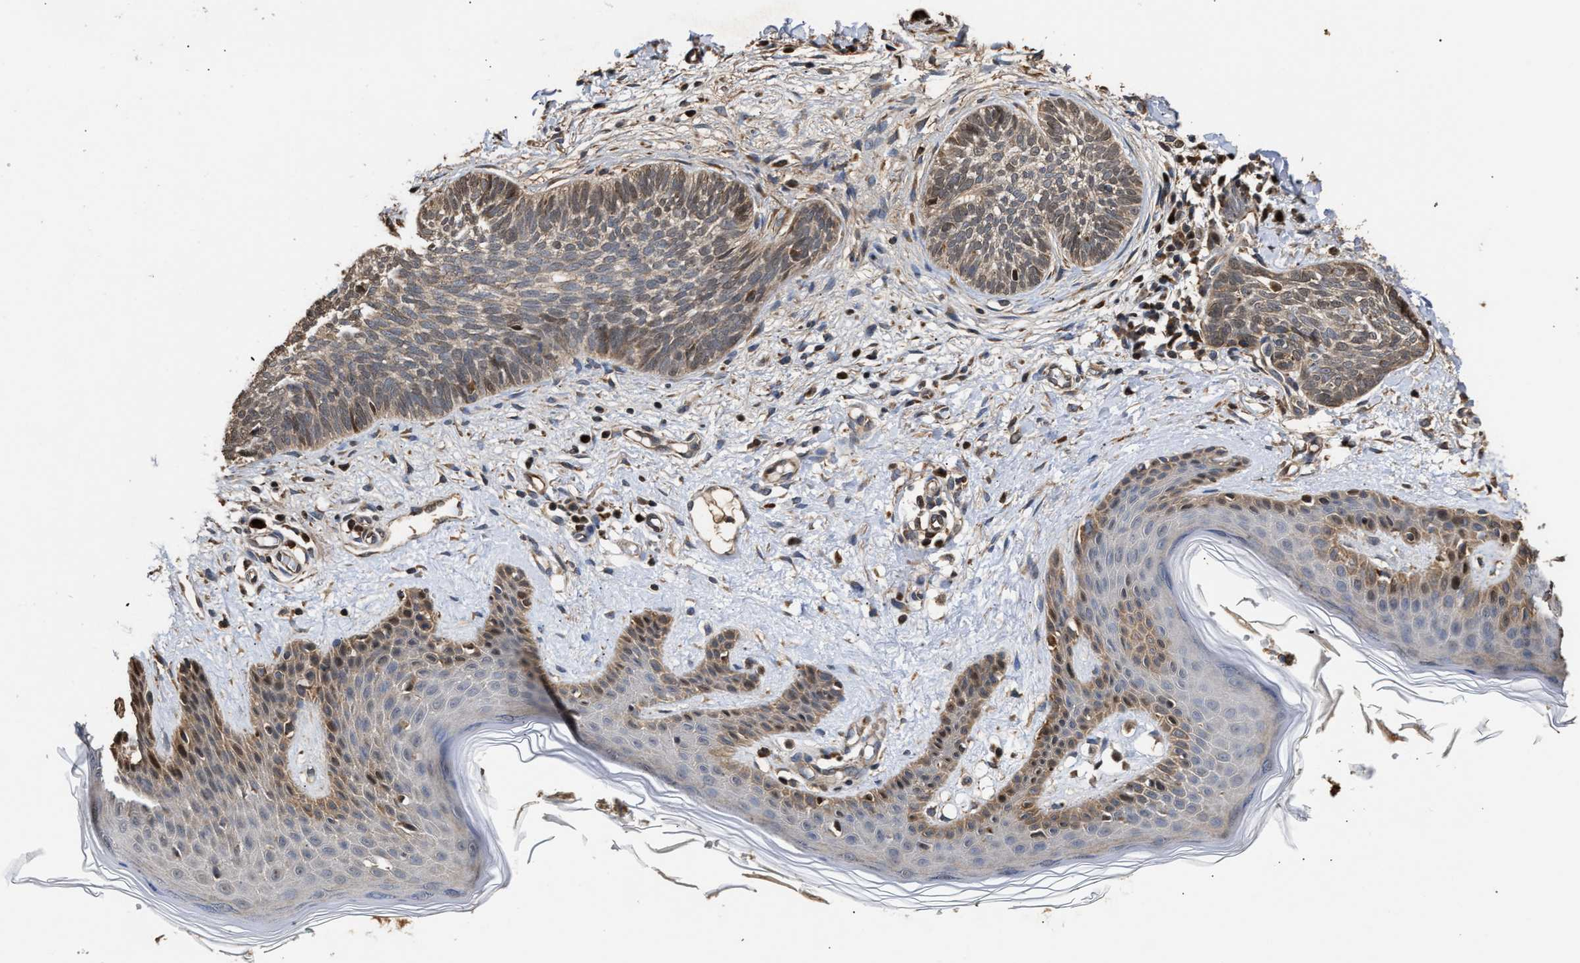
{"staining": {"intensity": "moderate", "quantity": "25%-75%", "location": "cytoplasmic/membranous"}, "tissue": "skin cancer", "cell_type": "Tumor cells", "image_type": "cancer", "snomed": [{"axis": "morphology", "description": "Basal cell carcinoma"}, {"axis": "topography", "description": "Skin"}], "caption": "IHC (DAB) staining of human skin basal cell carcinoma displays moderate cytoplasmic/membranous protein expression in approximately 25%-75% of tumor cells.", "gene": "GOSR1", "patient": {"sex": "female", "age": 59}}